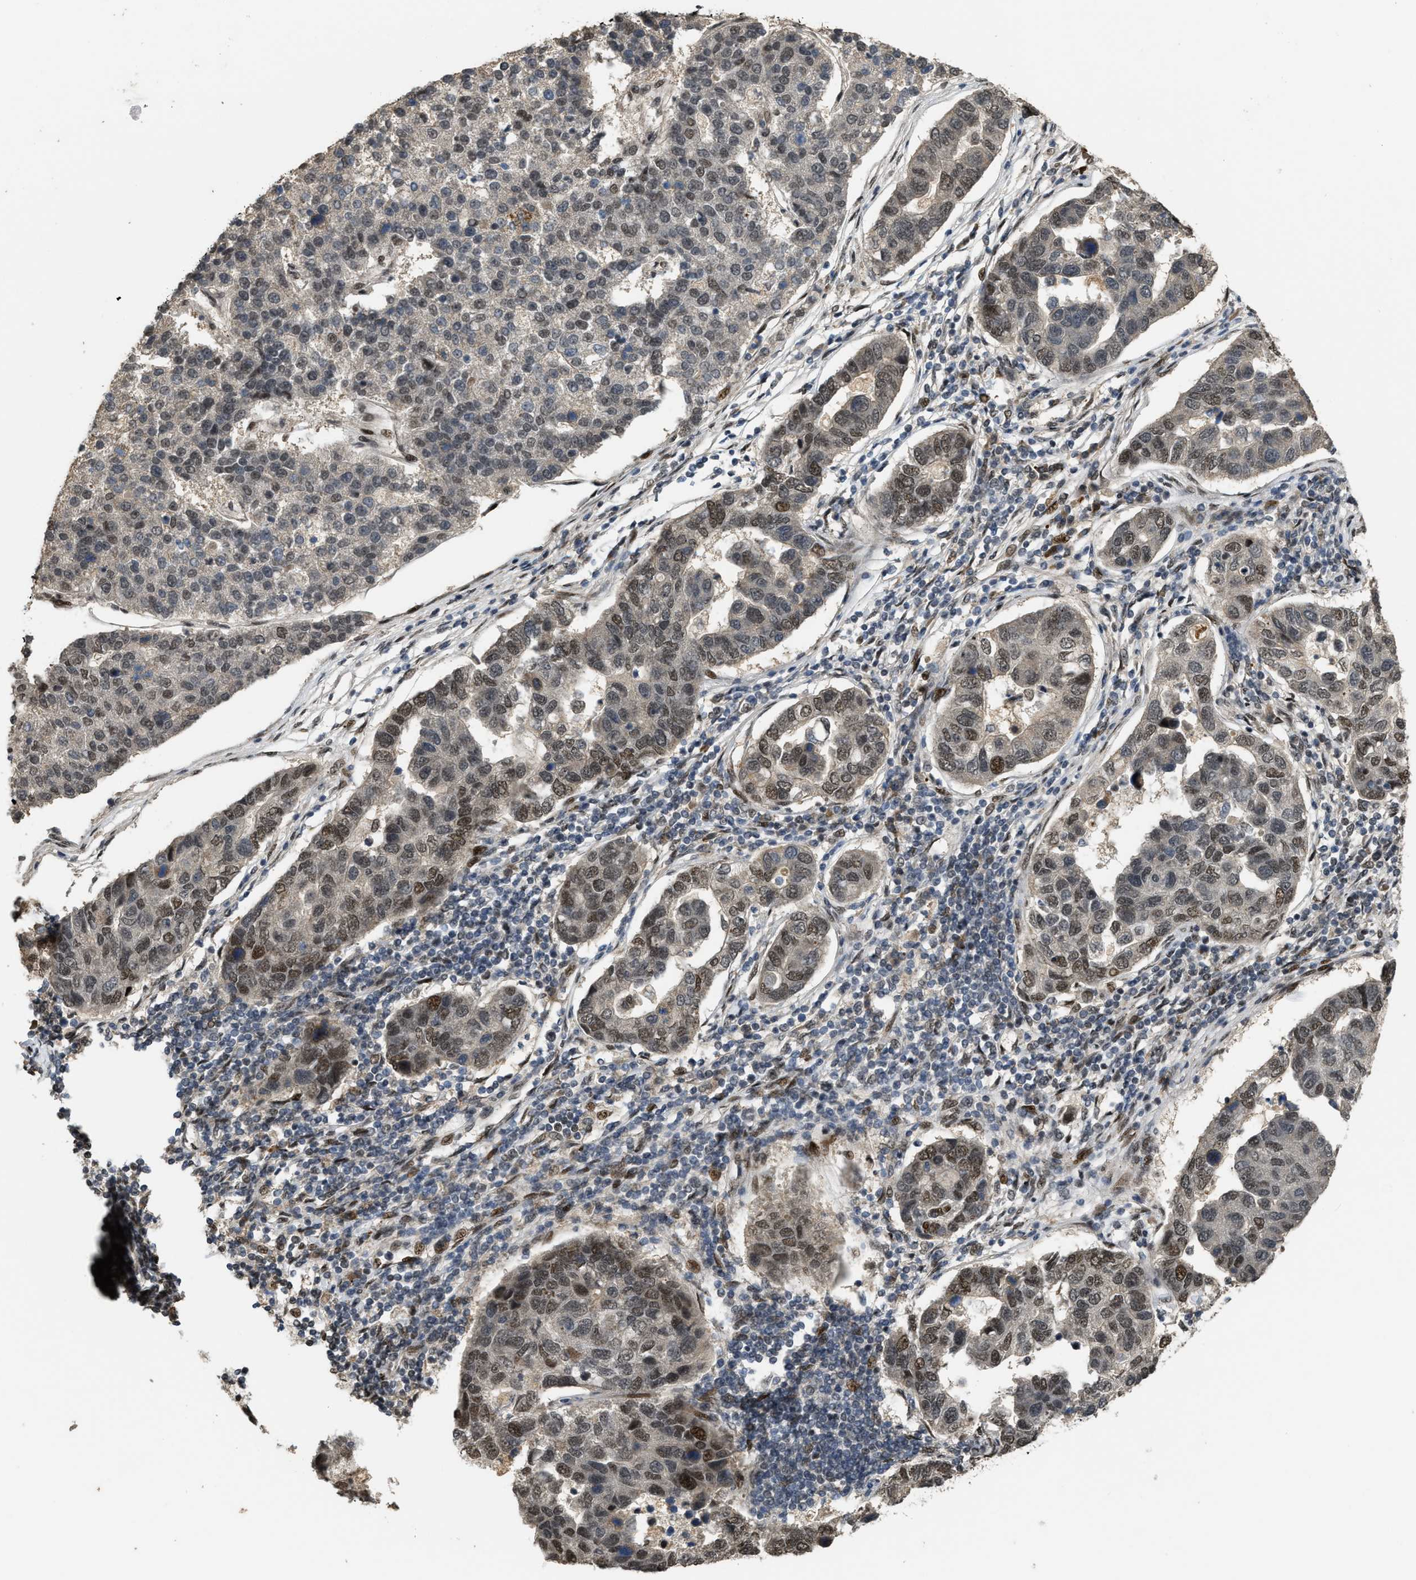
{"staining": {"intensity": "moderate", "quantity": "25%-75%", "location": "nuclear"}, "tissue": "pancreatic cancer", "cell_type": "Tumor cells", "image_type": "cancer", "snomed": [{"axis": "morphology", "description": "Adenocarcinoma, NOS"}, {"axis": "topography", "description": "Pancreas"}], "caption": "Tumor cells demonstrate moderate nuclear staining in approximately 25%-75% of cells in pancreatic adenocarcinoma.", "gene": "SERTAD2", "patient": {"sex": "female", "age": 61}}